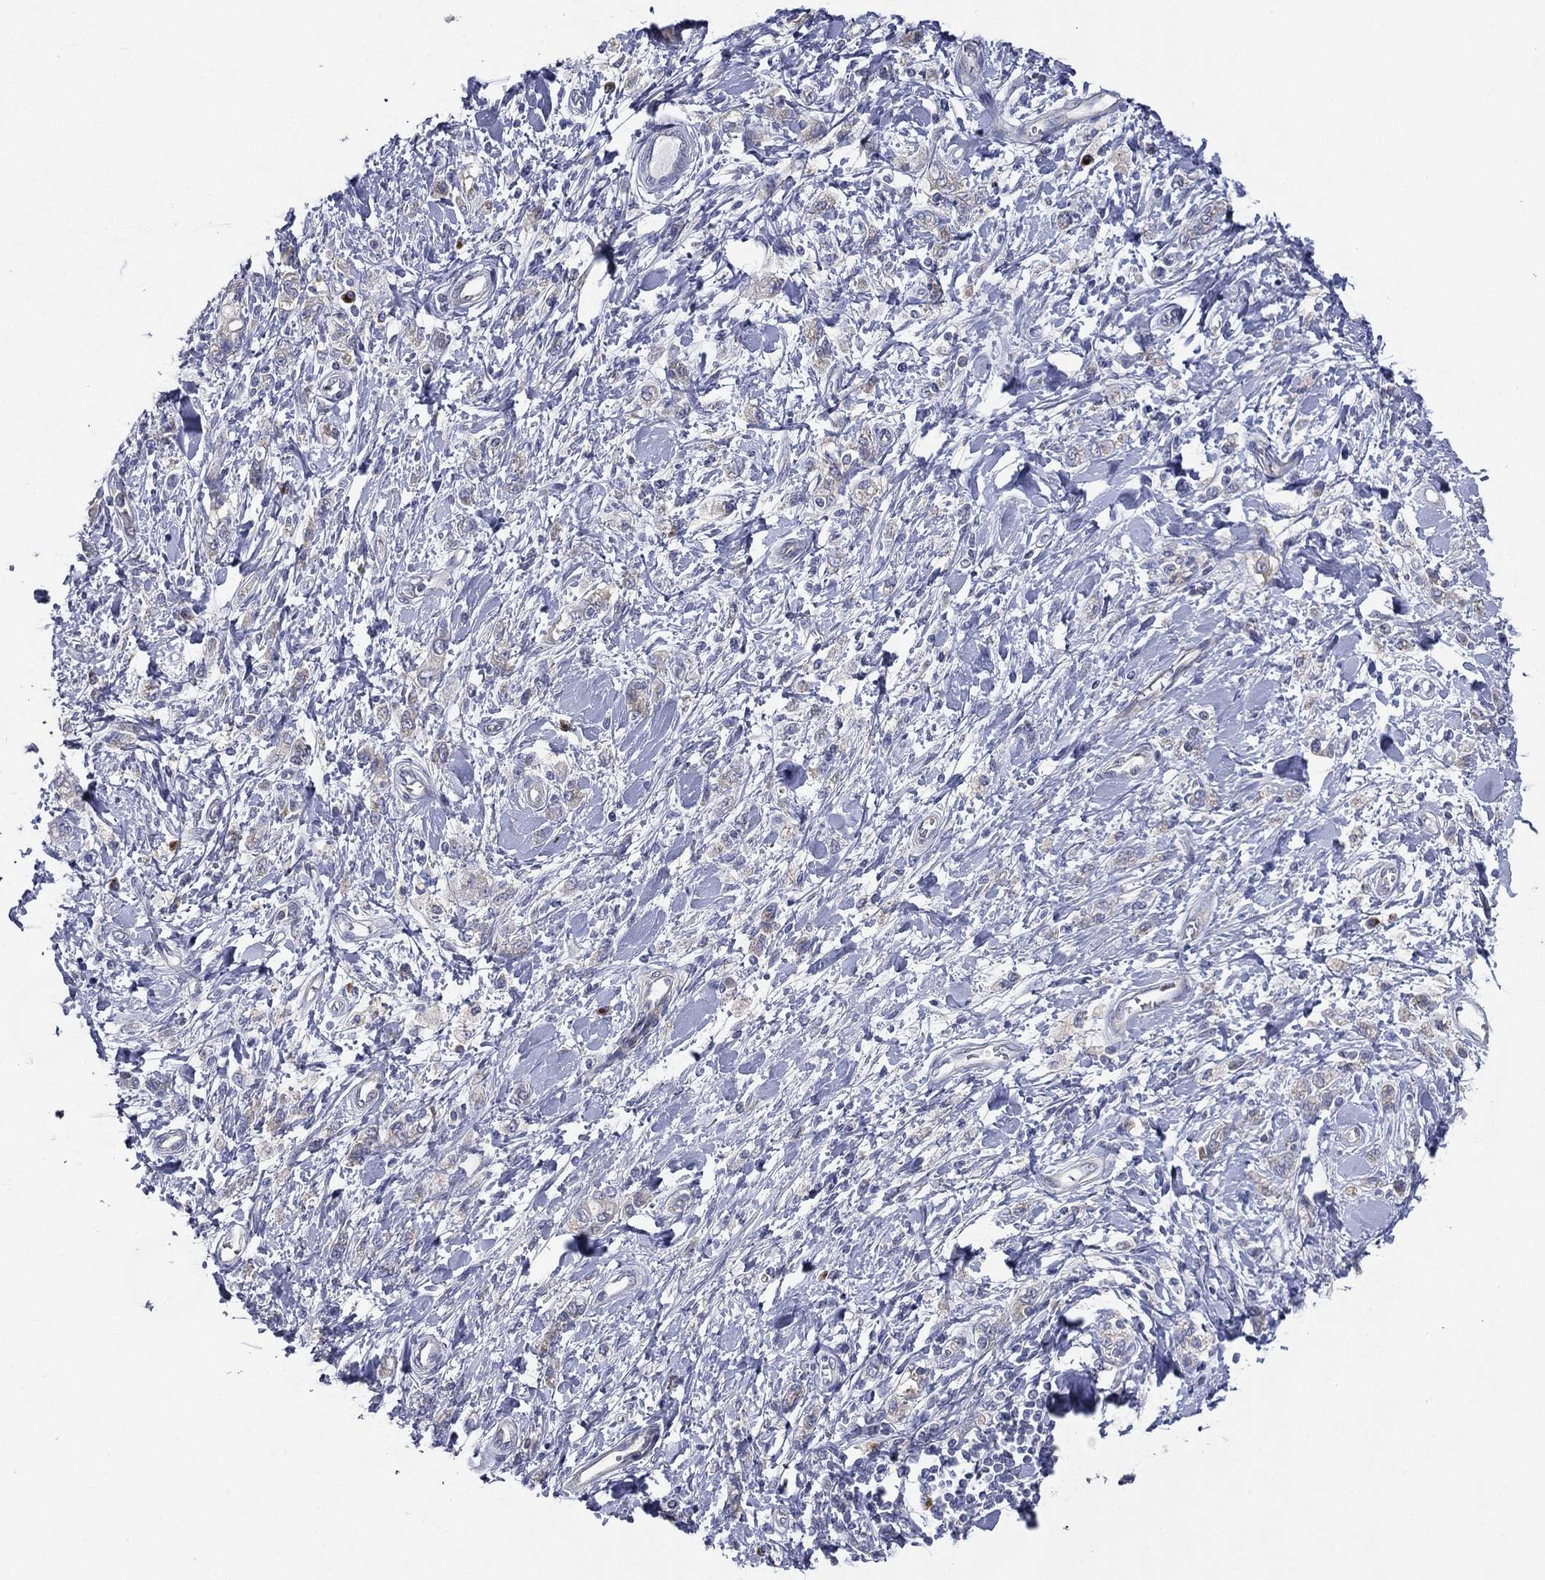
{"staining": {"intensity": "negative", "quantity": "none", "location": "none"}, "tissue": "stomach cancer", "cell_type": "Tumor cells", "image_type": "cancer", "snomed": [{"axis": "morphology", "description": "Adenocarcinoma, NOS"}, {"axis": "topography", "description": "Stomach"}], "caption": "A photomicrograph of human stomach adenocarcinoma is negative for staining in tumor cells.", "gene": "ATP8A2", "patient": {"sex": "male", "age": 77}}